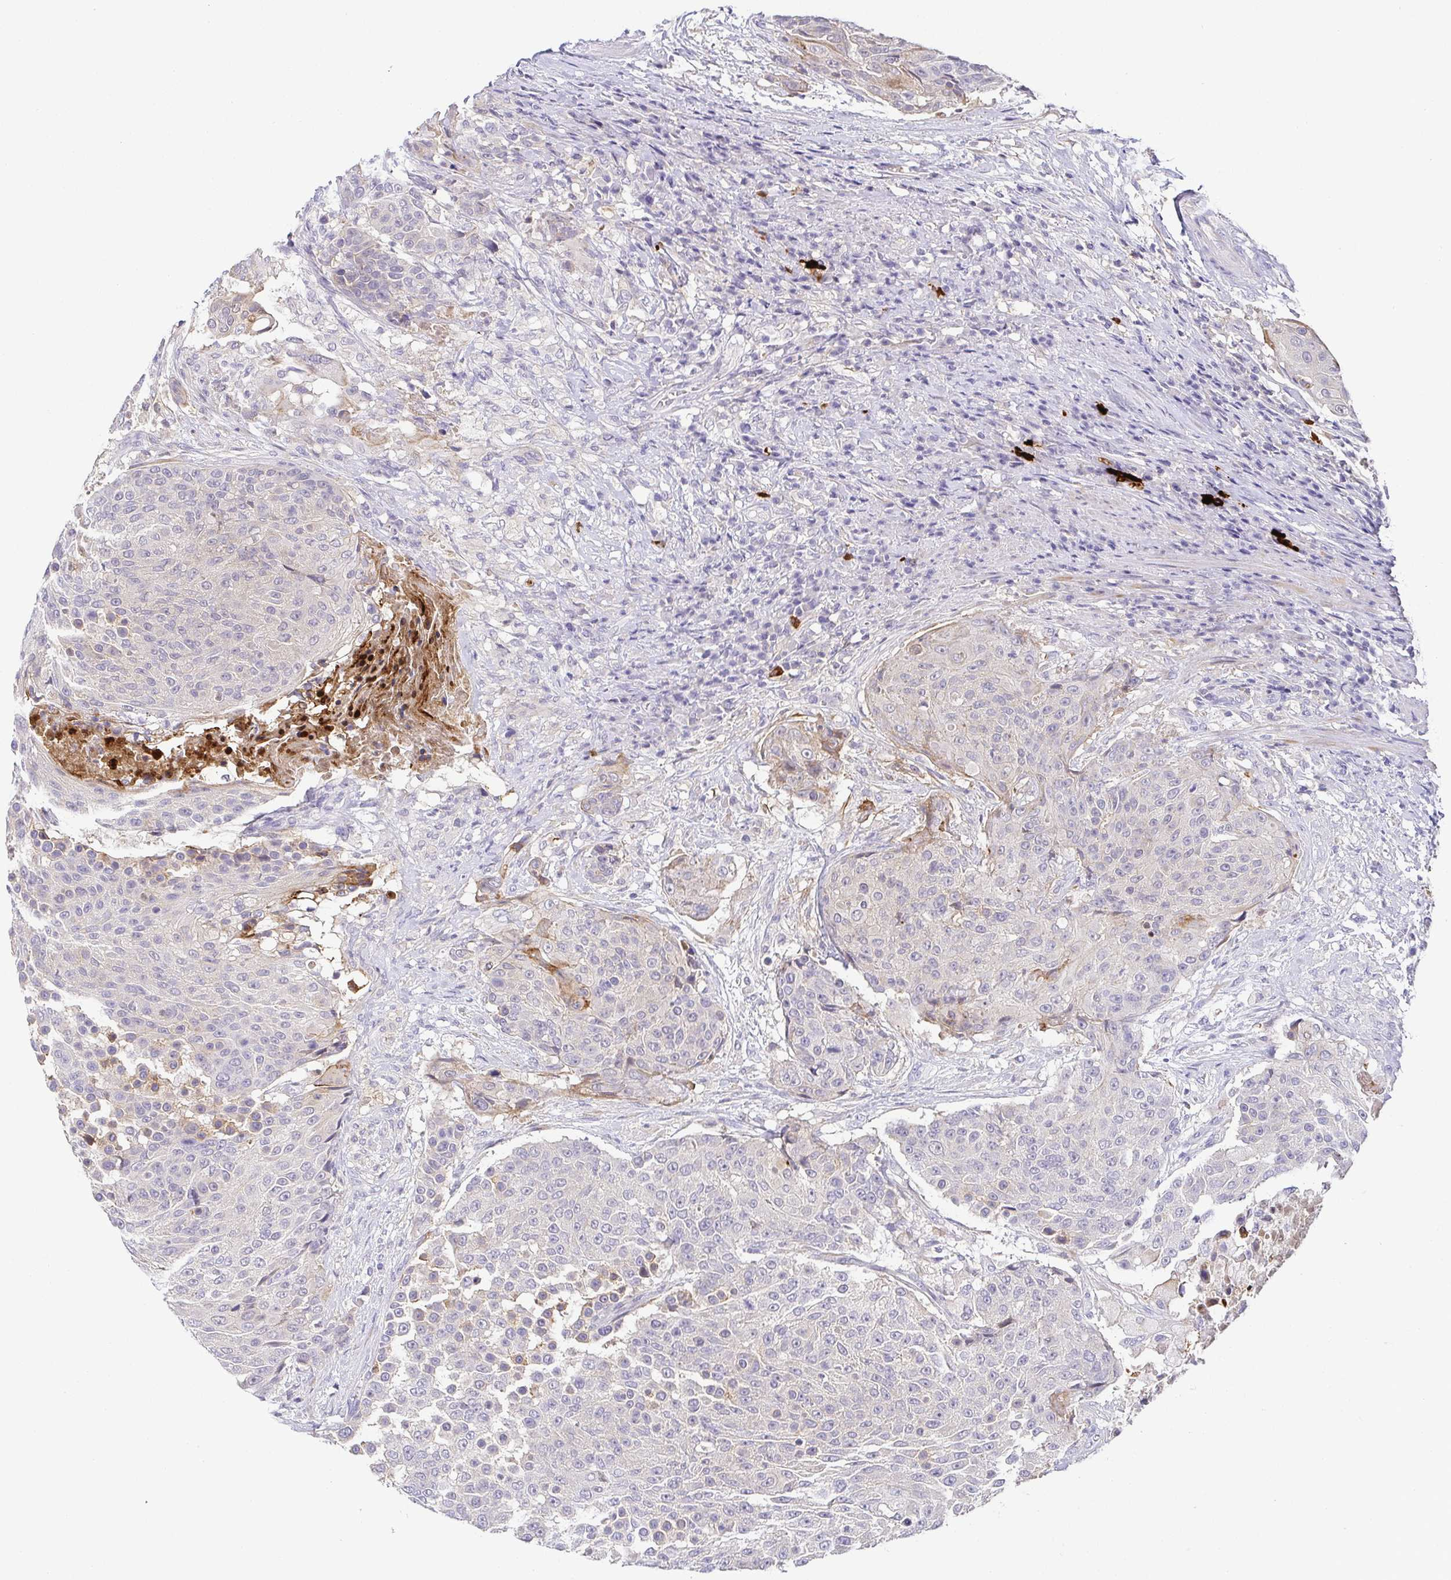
{"staining": {"intensity": "negative", "quantity": "none", "location": "none"}, "tissue": "urothelial cancer", "cell_type": "Tumor cells", "image_type": "cancer", "snomed": [{"axis": "morphology", "description": "Urothelial carcinoma, High grade"}, {"axis": "topography", "description": "Urinary bladder"}], "caption": "A high-resolution micrograph shows immunohistochemistry (IHC) staining of urothelial carcinoma (high-grade), which shows no significant expression in tumor cells.", "gene": "RNASE7", "patient": {"sex": "female", "age": 63}}